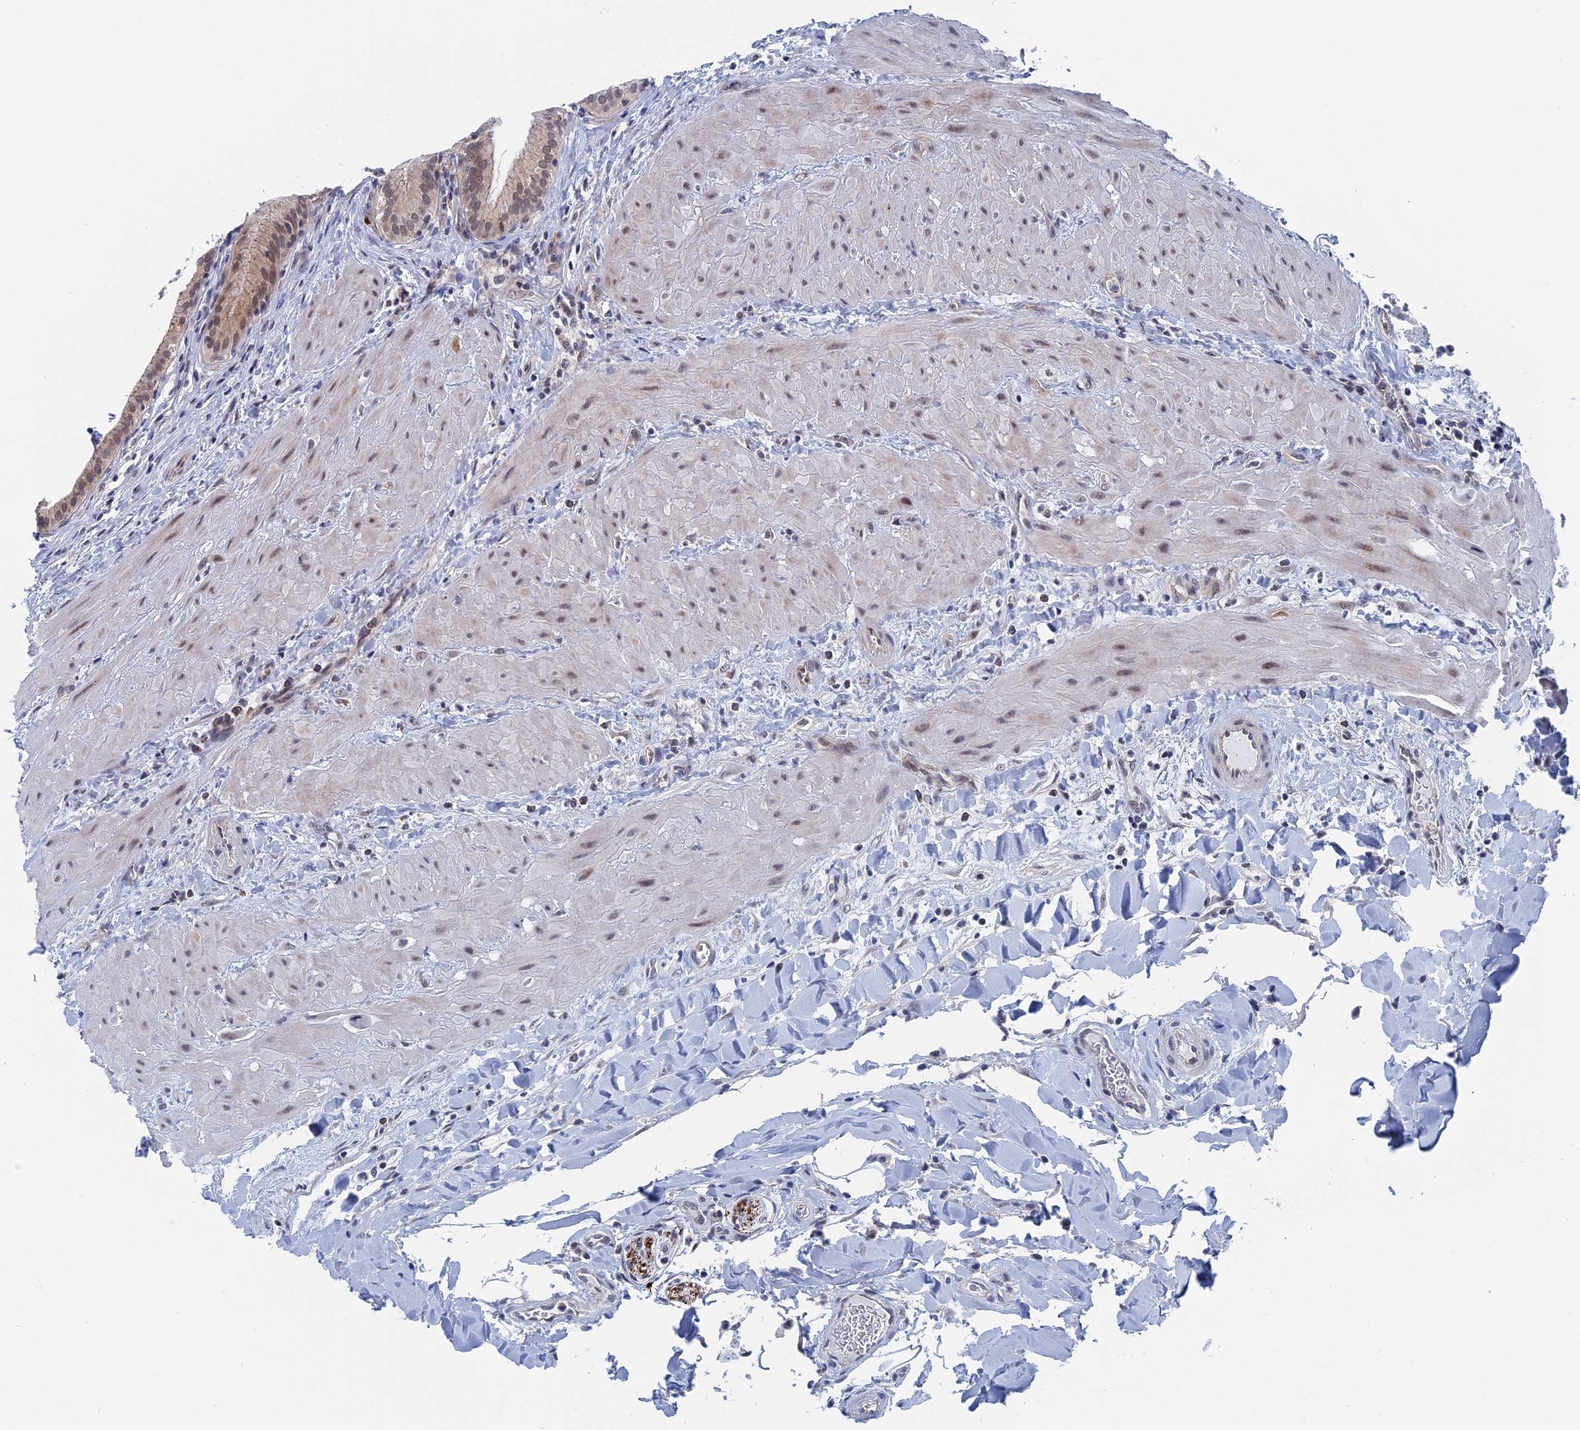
{"staining": {"intensity": "moderate", "quantity": ">75%", "location": "cytoplasmic/membranous"}, "tissue": "gallbladder", "cell_type": "Glandular cells", "image_type": "normal", "snomed": [{"axis": "morphology", "description": "Normal tissue, NOS"}, {"axis": "topography", "description": "Gallbladder"}], "caption": "Immunohistochemical staining of benign gallbladder demonstrates >75% levels of moderate cytoplasmic/membranous protein staining in approximately >75% of glandular cells.", "gene": "MARCHF3", "patient": {"sex": "male", "age": 24}}